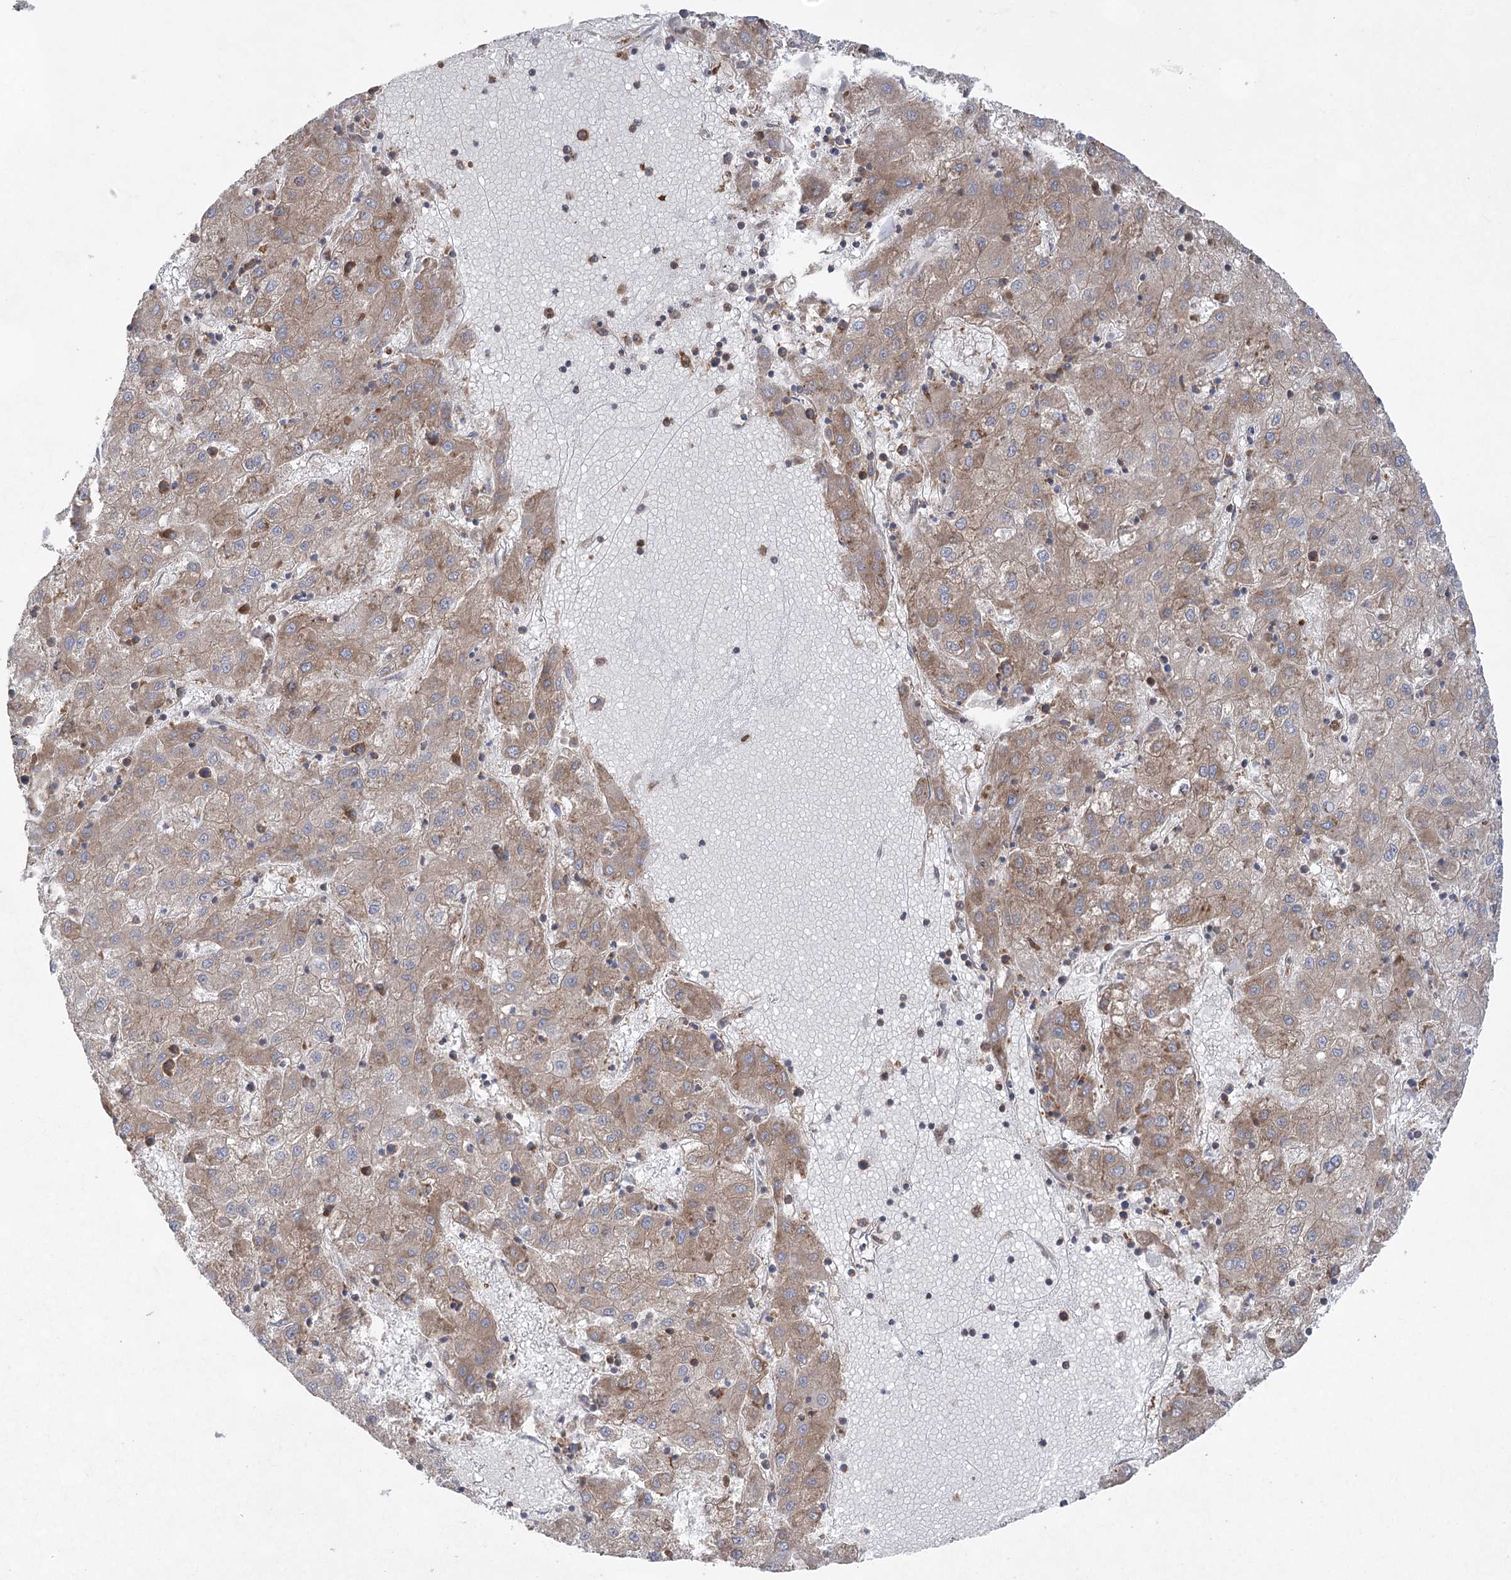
{"staining": {"intensity": "moderate", "quantity": "25%-75%", "location": "cytoplasmic/membranous"}, "tissue": "liver cancer", "cell_type": "Tumor cells", "image_type": "cancer", "snomed": [{"axis": "morphology", "description": "Carcinoma, Hepatocellular, NOS"}, {"axis": "topography", "description": "Liver"}], "caption": "Protein staining reveals moderate cytoplasmic/membranous staining in about 25%-75% of tumor cells in liver cancer (hepatocellular carcinoma).", "gene": "EIF3A", "patient": {"sex": "male", "age": 72}}